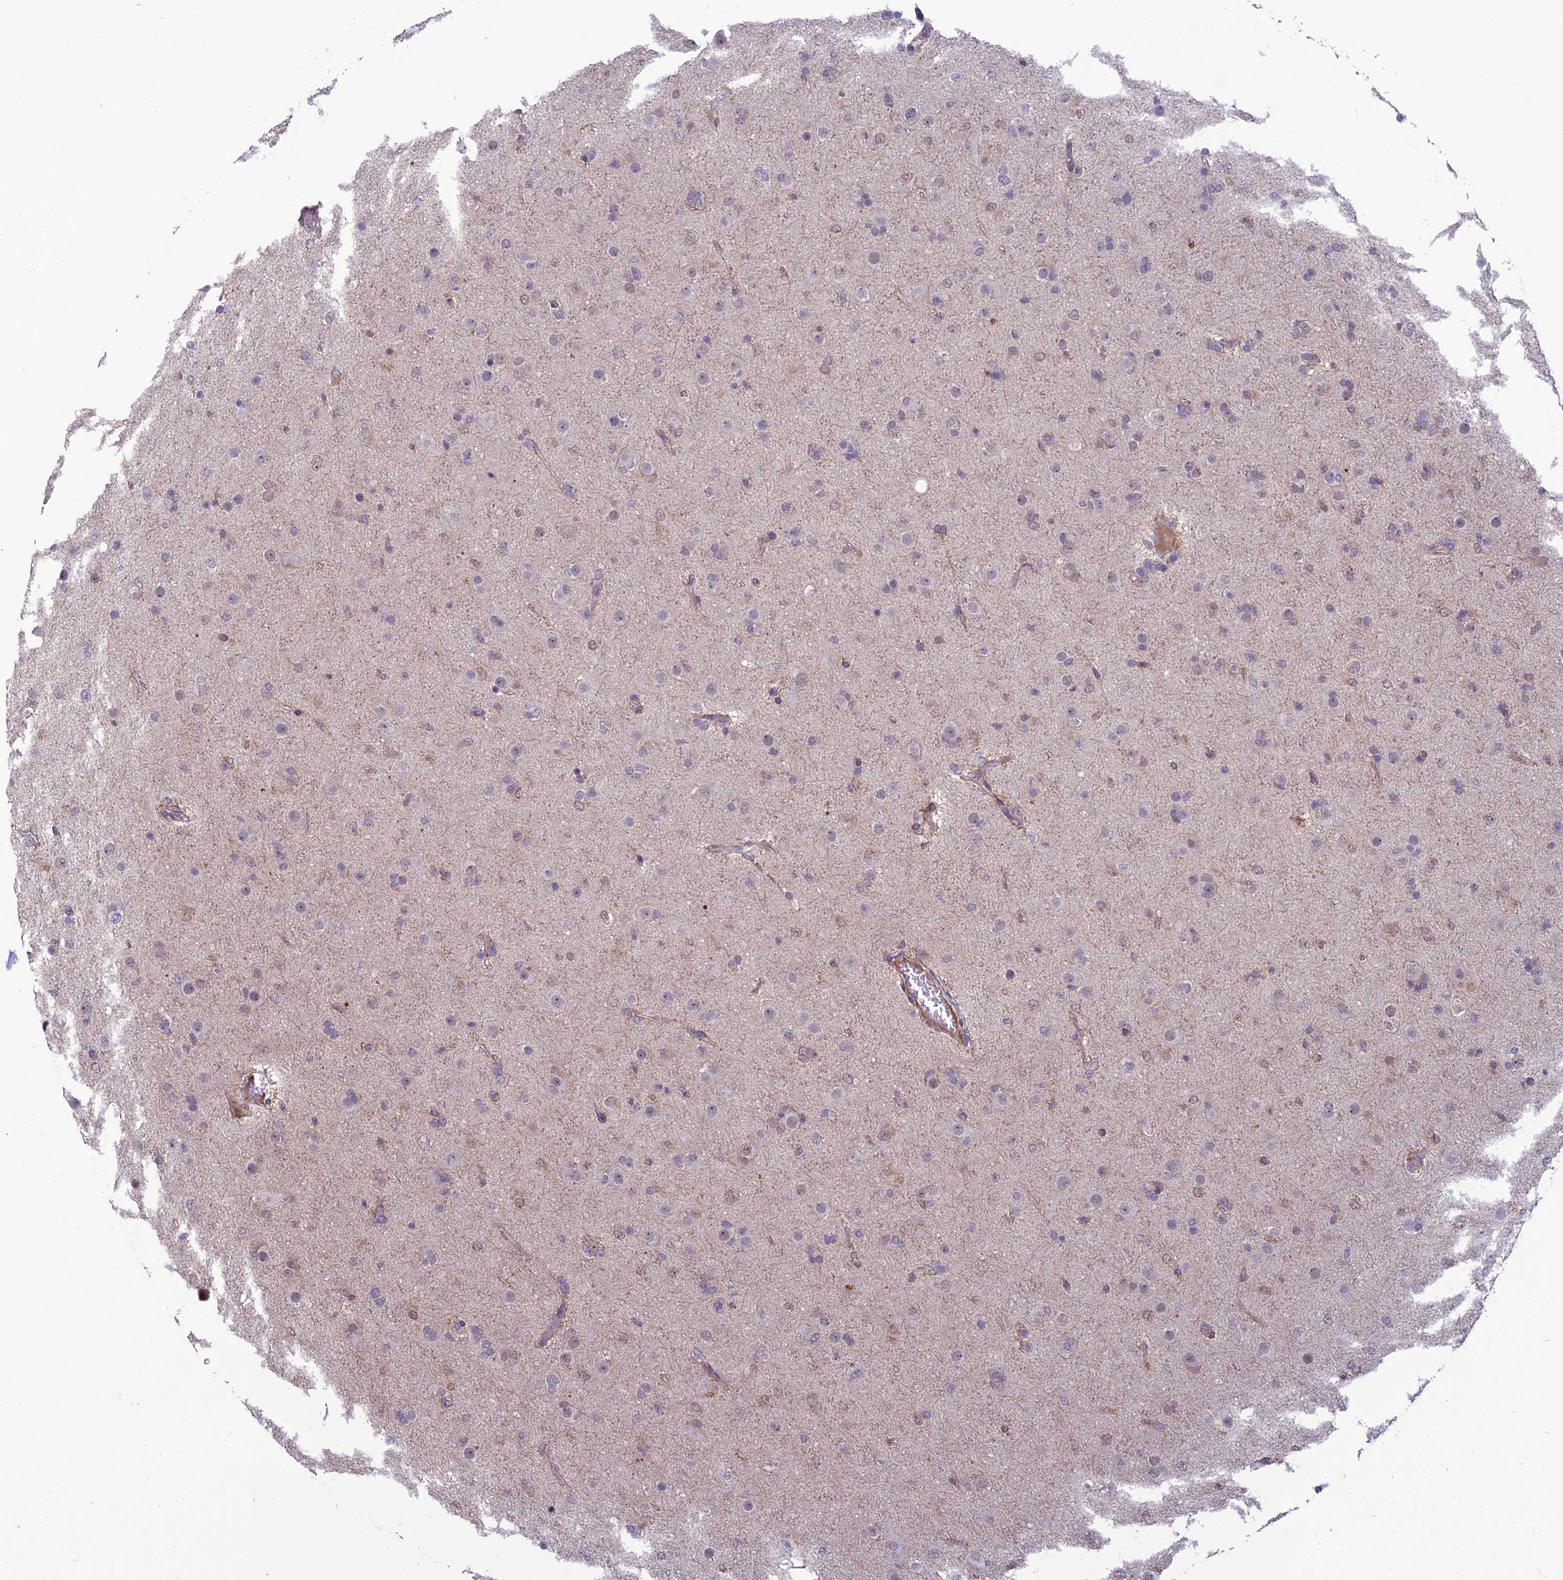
{"staining": {"intensity": "weak", "quantity": "25%-75%", "location": "cytoplasmic/membranous,nuclear"}, "tissue": "glioma", "cell_type": "Tumor cells", "image_type": "cancer", "snomed": [{"axis": "morphology", "description": "Glioma, malignant, Low grade"}, {"axis": "topography", "description": "Brain"}], "caption": "Malignant glioma (low-grade) stained with DAB immunohistochemistry shows low levels of weak cytoplasmic/membranous and nuclear expression in approximately 25%-75% of tumor cells.", "gene": "FBRS", "patient": {"sex": "male", "age": 65}}